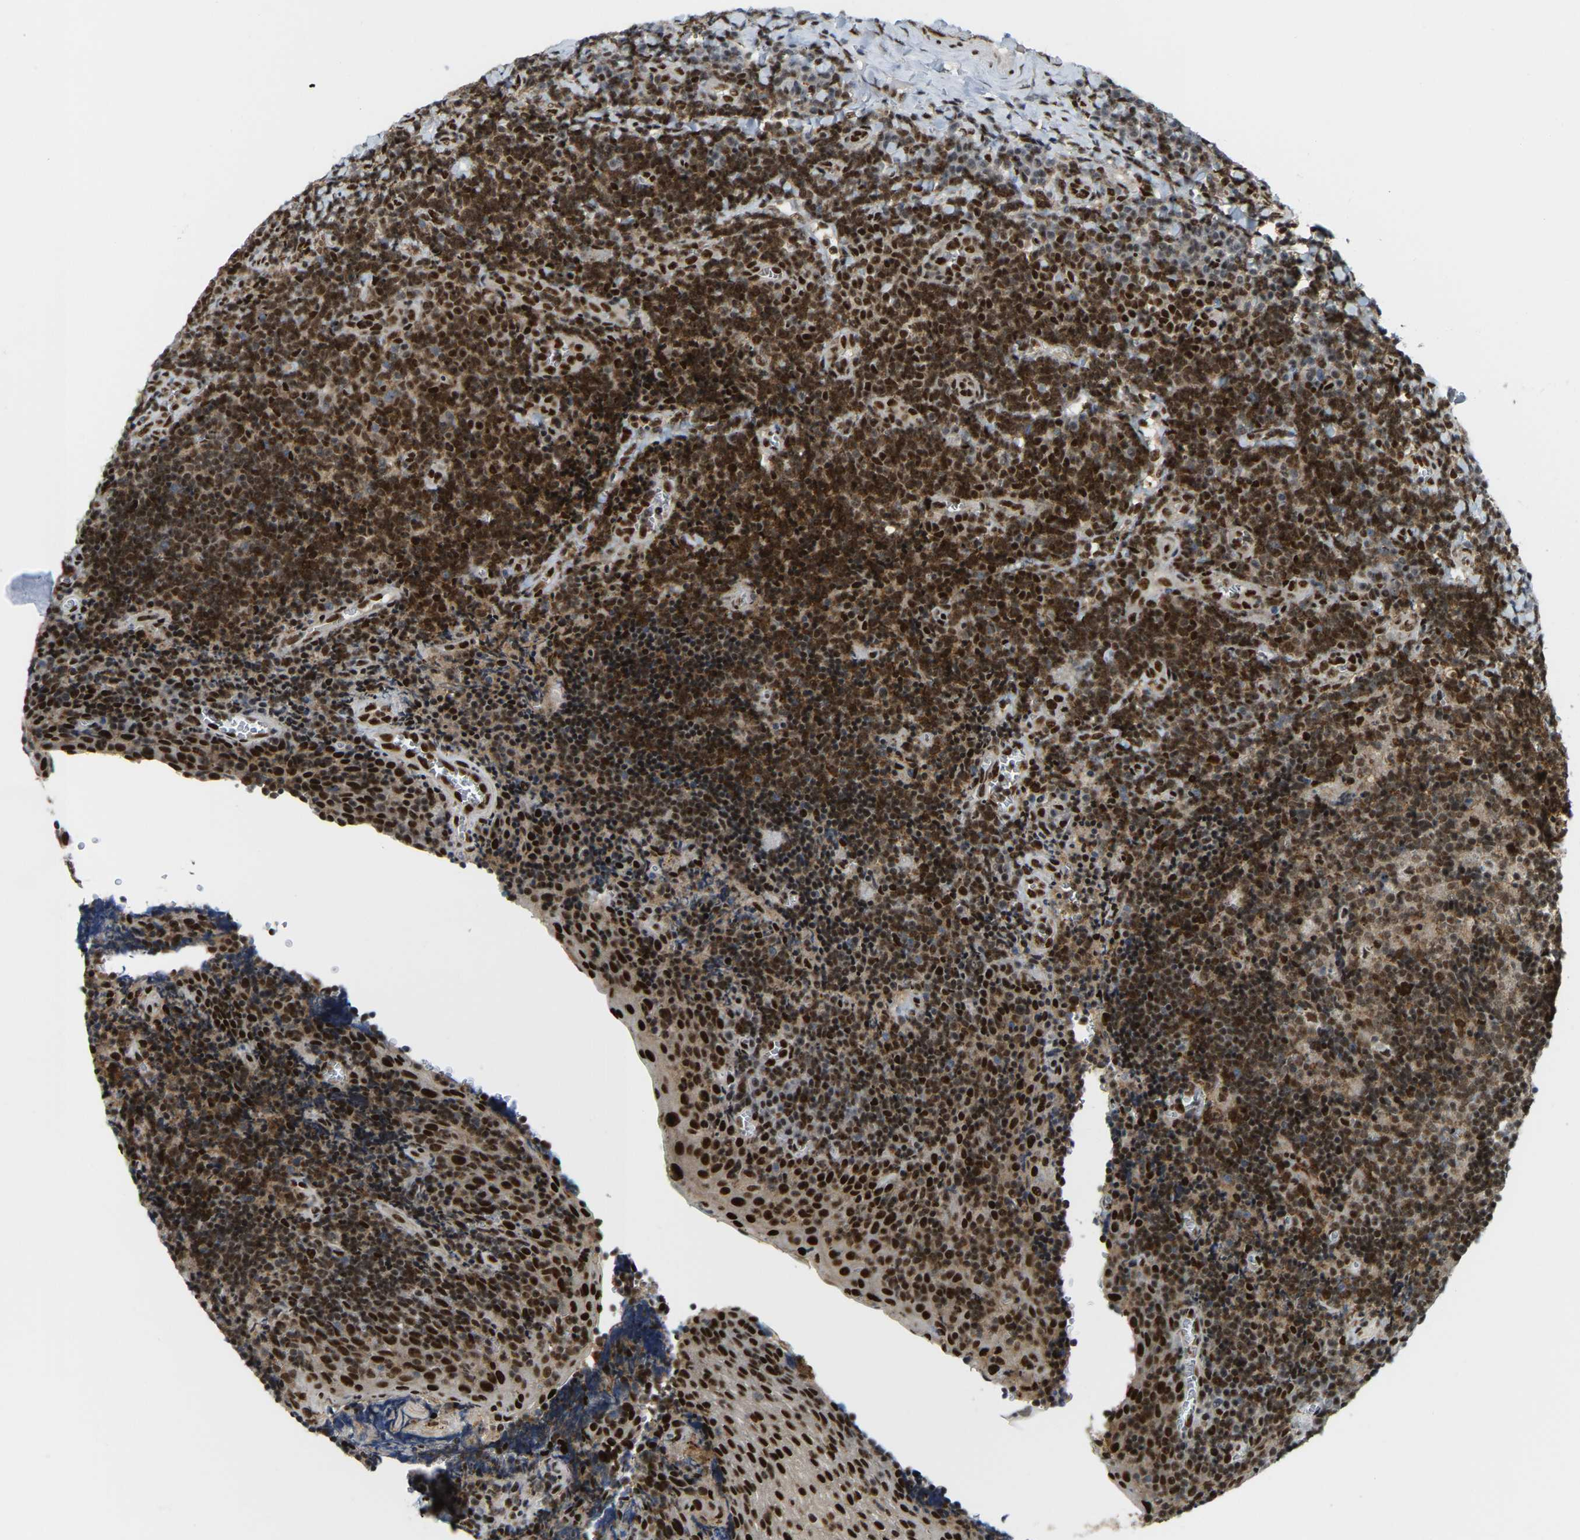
{"staining": {"intensity": "moderate", "quantity": ">75%", "location": "nuclear"}, "tissue": "tonsil", "cell_type": "Germinal center cells", "image_type": "normal", "snomed": [{"axis": "morphology", "description": "Normal tissue, NOS"}, {"axis": "morphology", "description": "Inflammation, NOS"}, {"axis": "topography", "description": "Tonsil"}], "caption": "There is medium levels of moderate nuclear expression in germinal center cells of unremarkable tonsil, as demonstrated by immunohistochemical staining (brown color).", "gene": "NUMA1", "patient": {"sex": "female", "age": 31}}